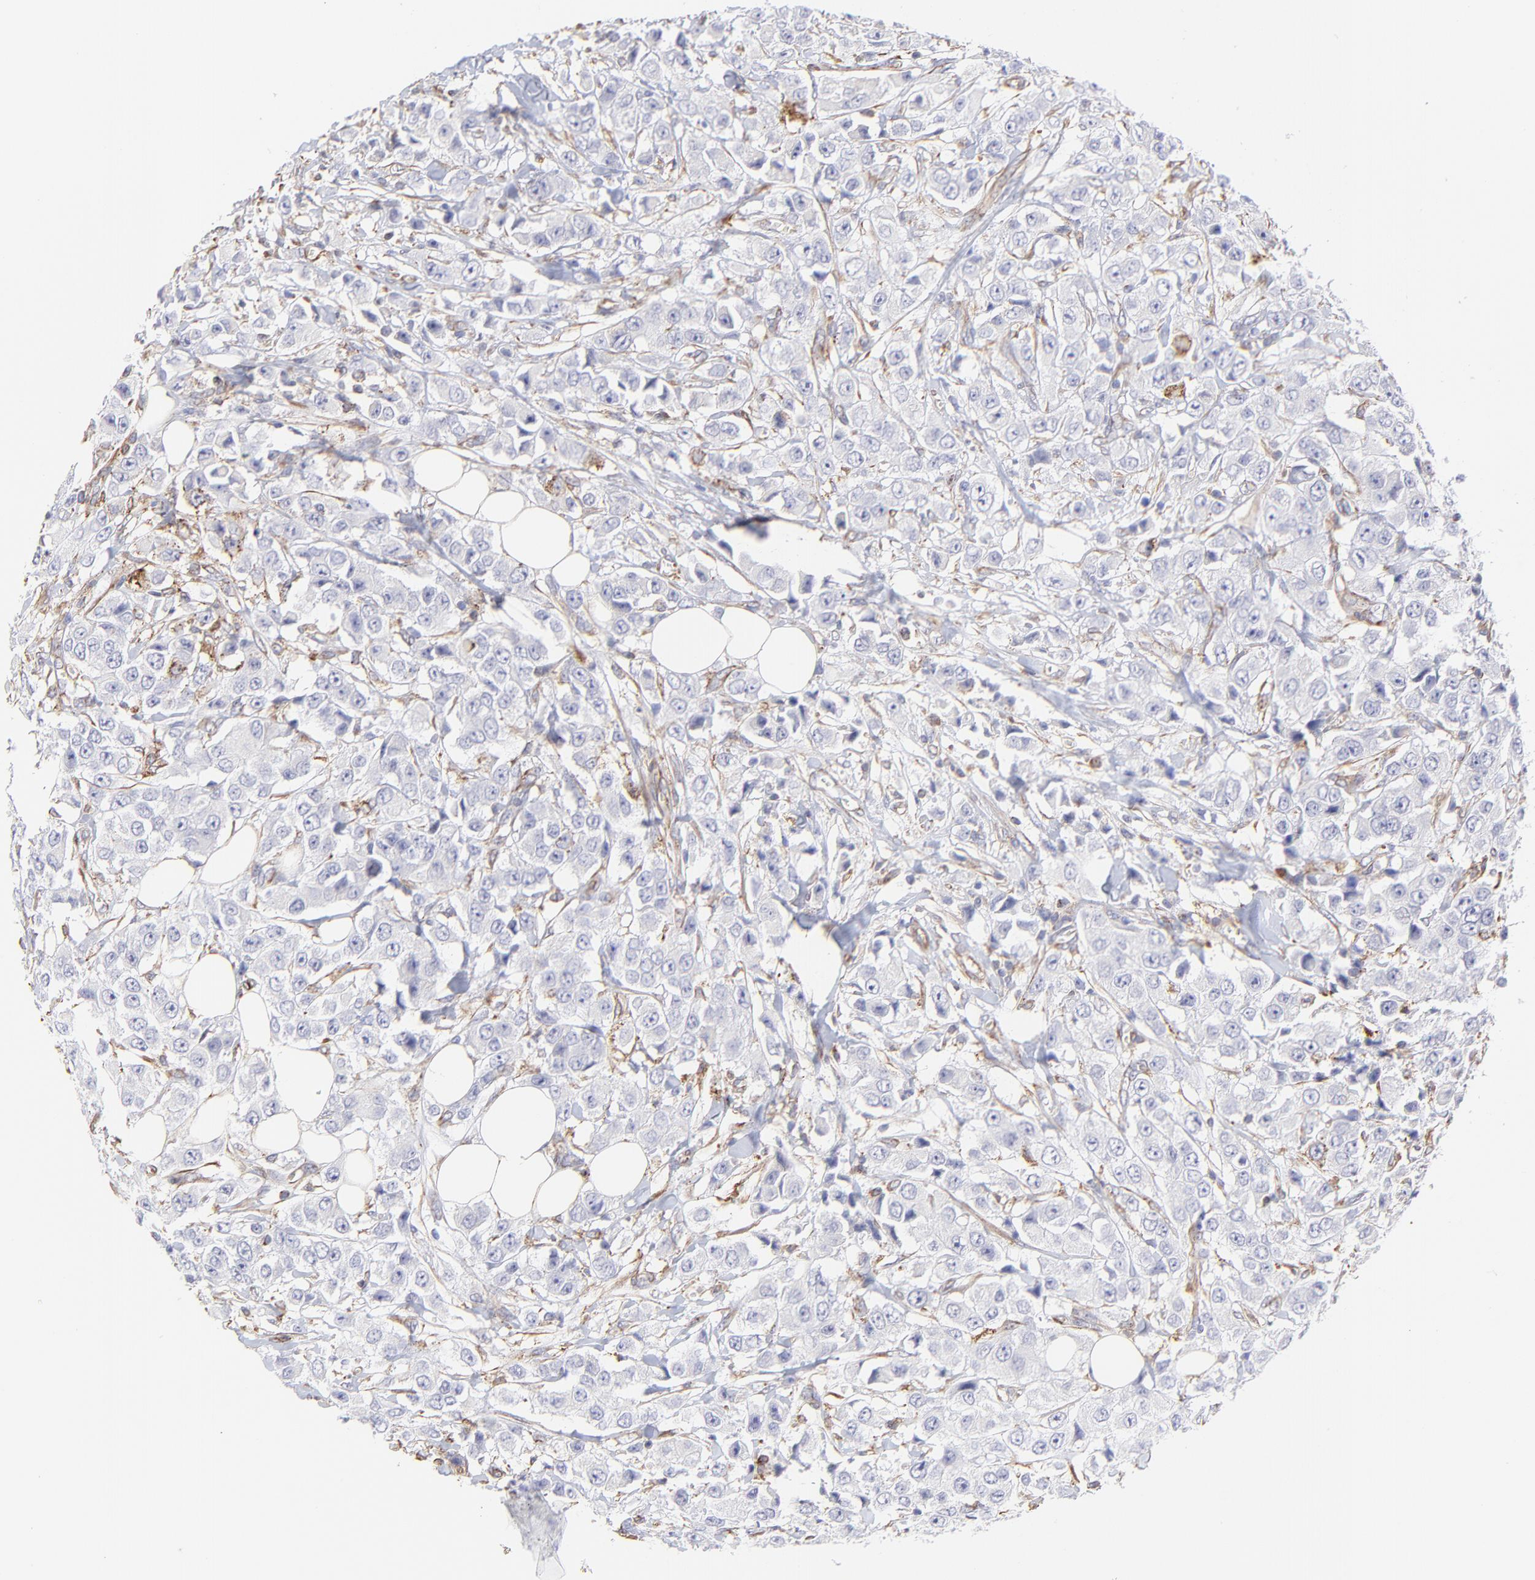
{"staining": {"intensity": "moderate", "quantity": "<25%", "location": "cytoplasmic/membranous"}, "tissue": "breast cancer", "cell_type": "Tumor cells", "image_type": "cancer", "snomed": [{"axis": "morphology", "description": "Duct carcinoma"}, {"axis": "topography", "description": "Breast"}], "caption": "High-magnification brightfield microscopy of breast cancer (infiltrating ductal carcinoma) stained with DAB (3,3'-diaminobenzidine) (brown) and counterstained with hematoxylin (blue). tumor cells exhibit moderate cytoplasmic/membranous positivity is present in about<25% of cells.", "gene": "COX8C", "patient": {"sex": "female", "age": 58}}